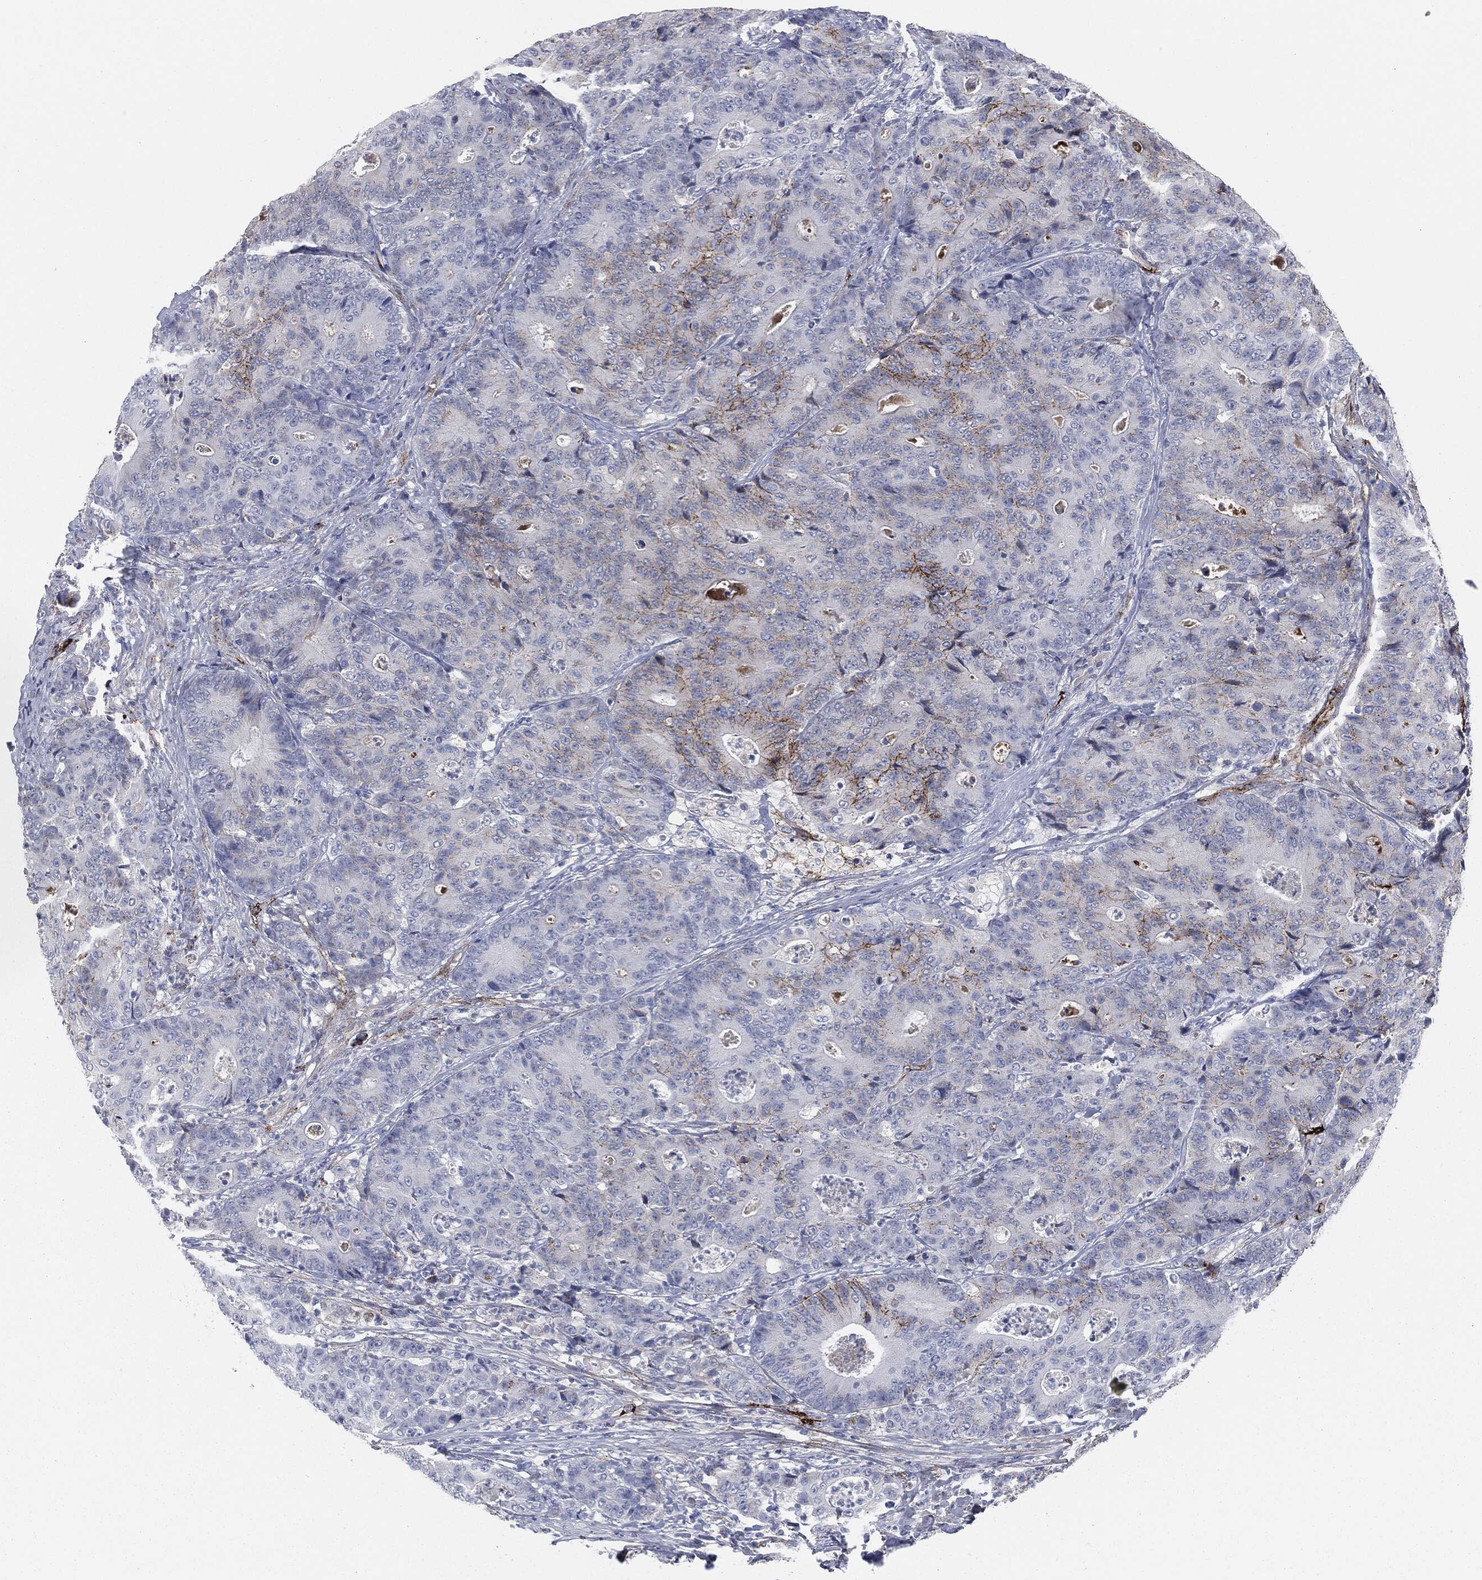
{"staining": {"intensity": "moderate", "quantity": "<25%", "location": "cytoplasmic/membranous"}, "tissue": "colorectal cancer", "cell_type": "Tumor cells", "image_type": "cancer", "snomed": [{"axis": "morphology", "description": "Adenocarcinoma, NOS"}, {"axis": "topography", "description": "Colon"}], "caption": "Human colorectal cancer (adenocarcinoma) stained with a brown dye shows moderate cytoplasmic/membranous positive staining in approximately <25% of tumor cells.", "gene": "APOB", "patient": {"sex": "male", "age": 70}}